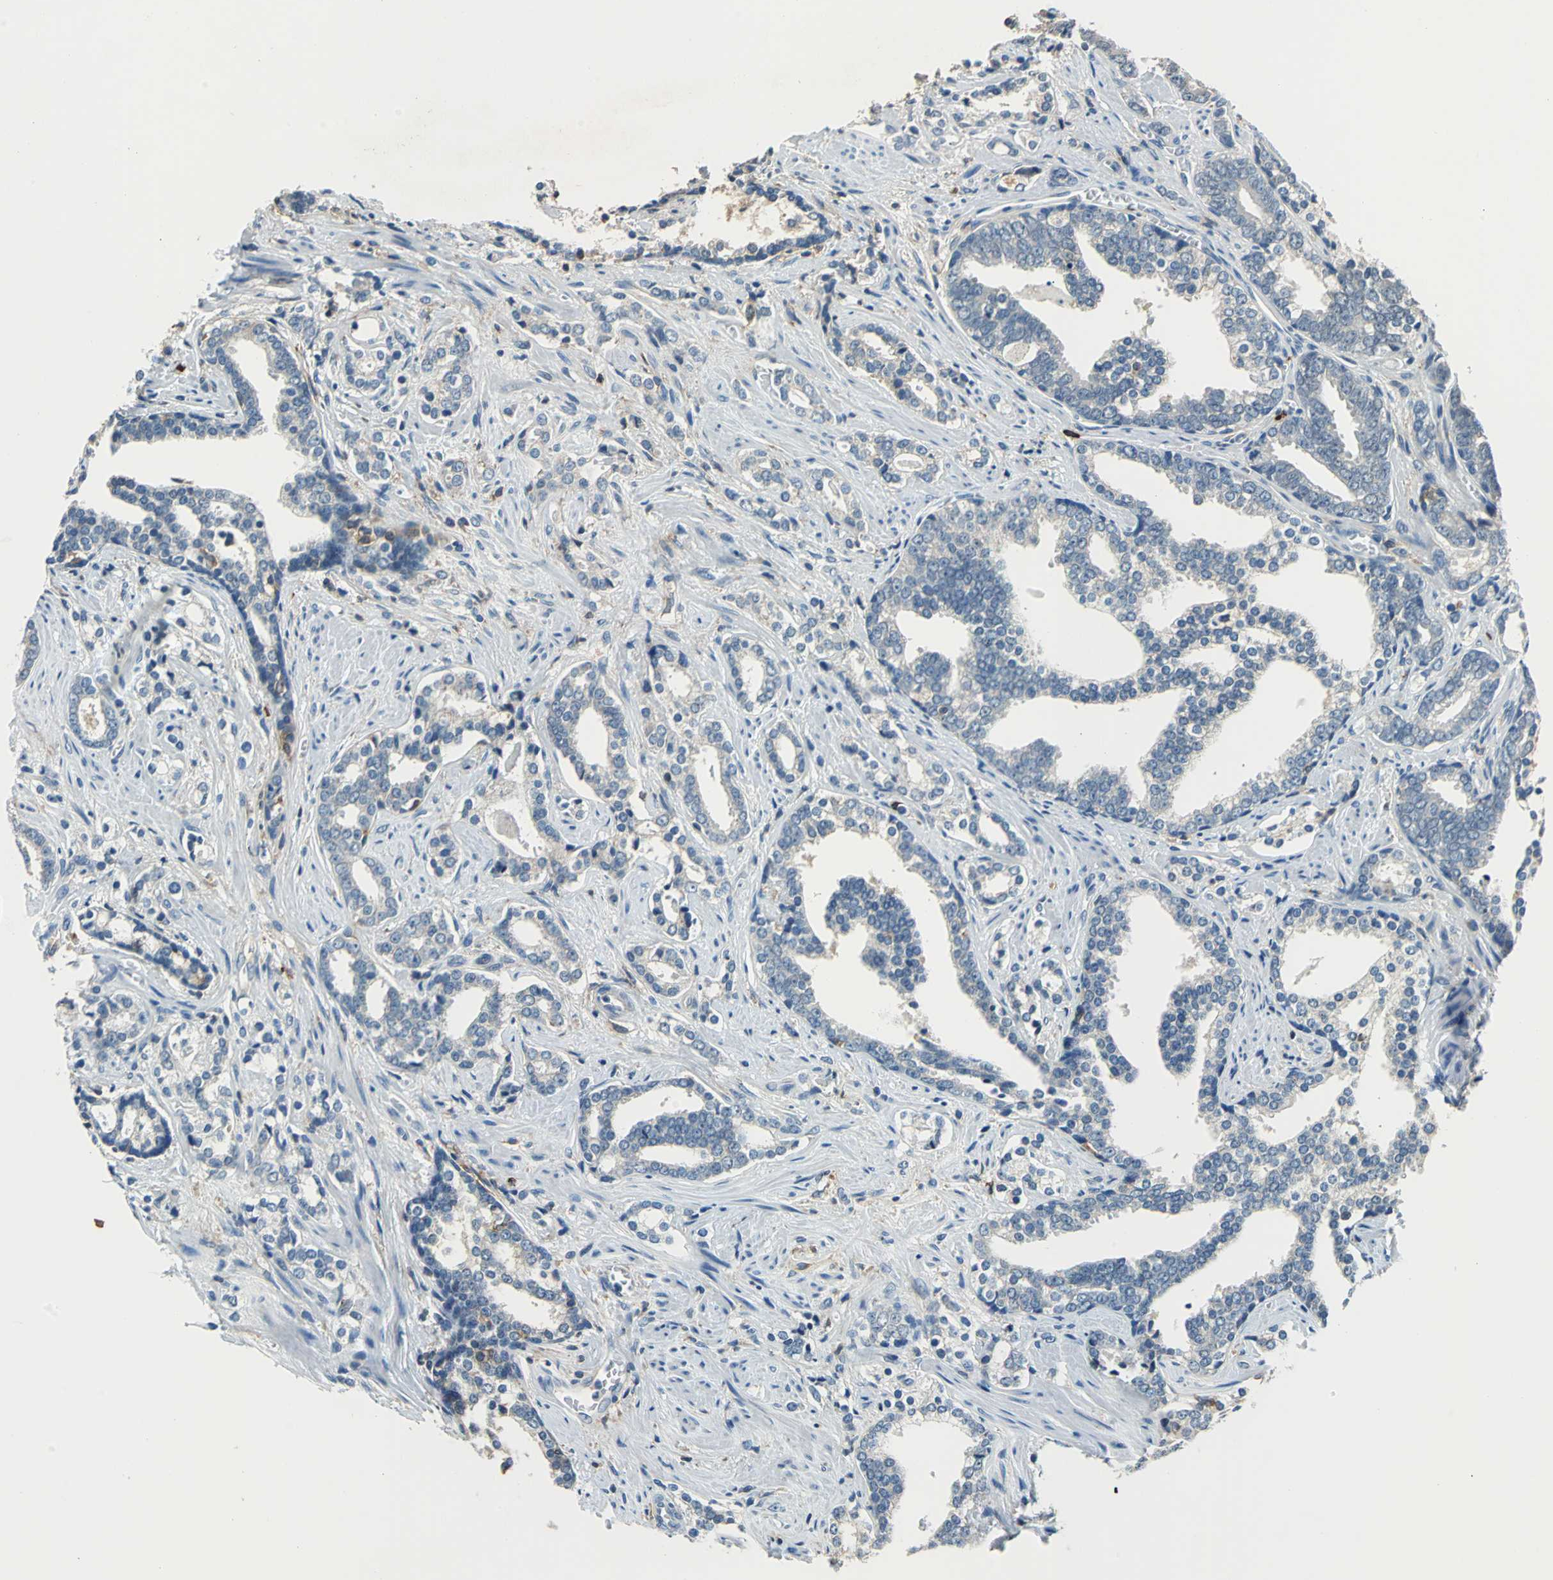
{"staining": {"intensity": "weak", "quantity": "<25%", "location": "cytoplasmic/membranous"}, "tissue": "prostate cancer", "cell_type": "Tumor cells", "image_type": "cancer", "snomed": [{"axis": "morphology", "description": "Adenocarcinoma, High grade"}, {"axis": "topography", "description": "Prostate"}], "caption": "IHC histopathology image of neoplastic tissue: prostate cancer stained with DAB demonstrates no significant protein expression in tumor cells.", "gene": "SLC19A2", "patient": {"sex": "male", "age": 67}}